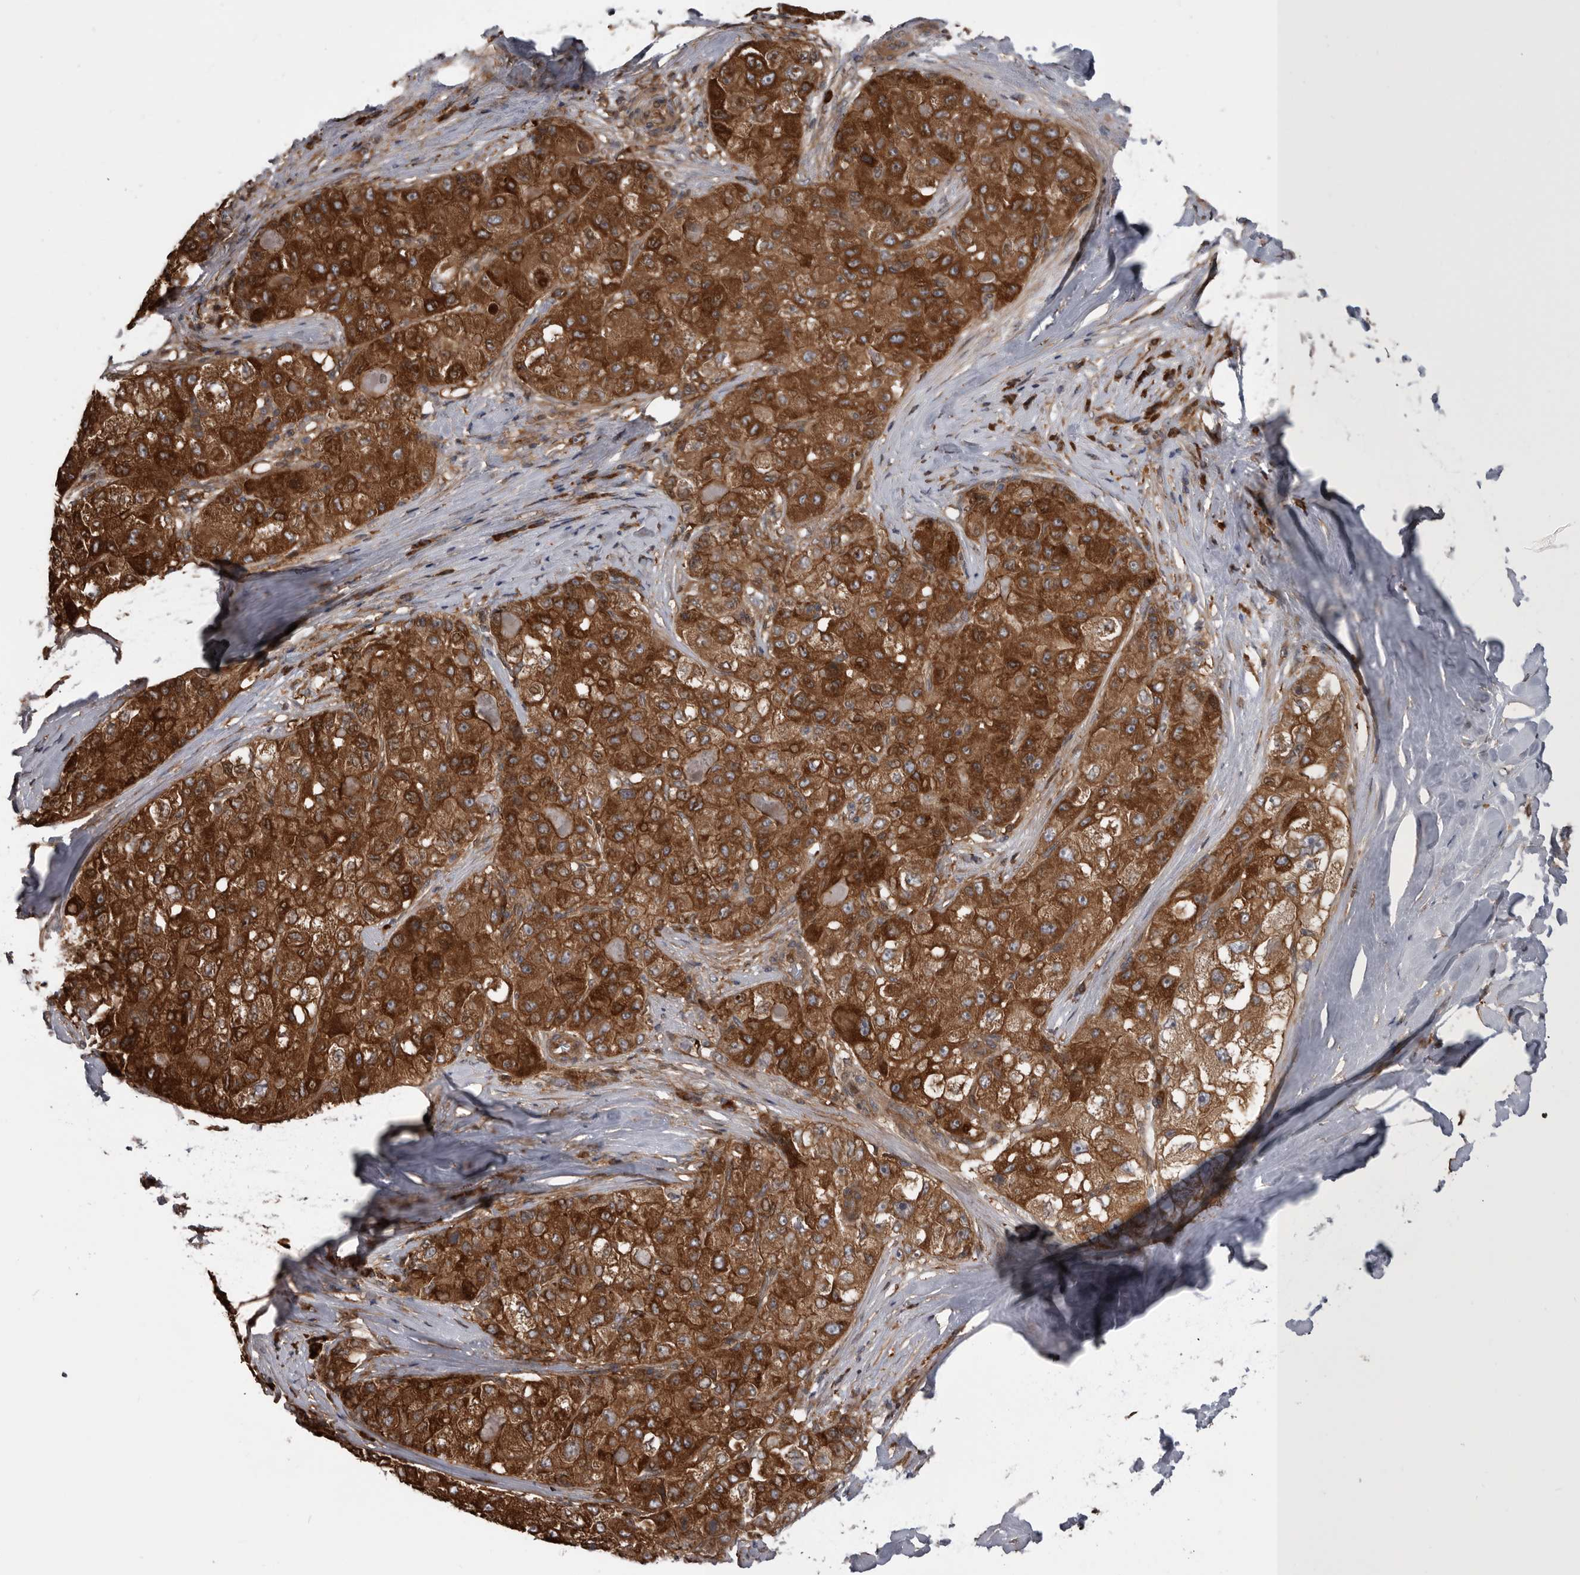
{"staining": {"intensity": "strong", "quantity": ">75%", "location": "cytoplasmic/membranous"}, "tissue": "liver cancer", "cell_type": "Tumor cells", "image_type": "cancer", "snomed": [{"axis": "morphology", "description": "Carcinoma, Hepatocellular, NOS"}, {"axis": "topography", "description": "Liver"}], "caption": "This is an image of immunohistochemistry staining of hepatocellular carcinoma (liver), which shows strong staining in the cytoplasmic/membranous of tumor cells.", "gene": "RAB3GAP2", "patient": {"sex": "male", "age": 80}}